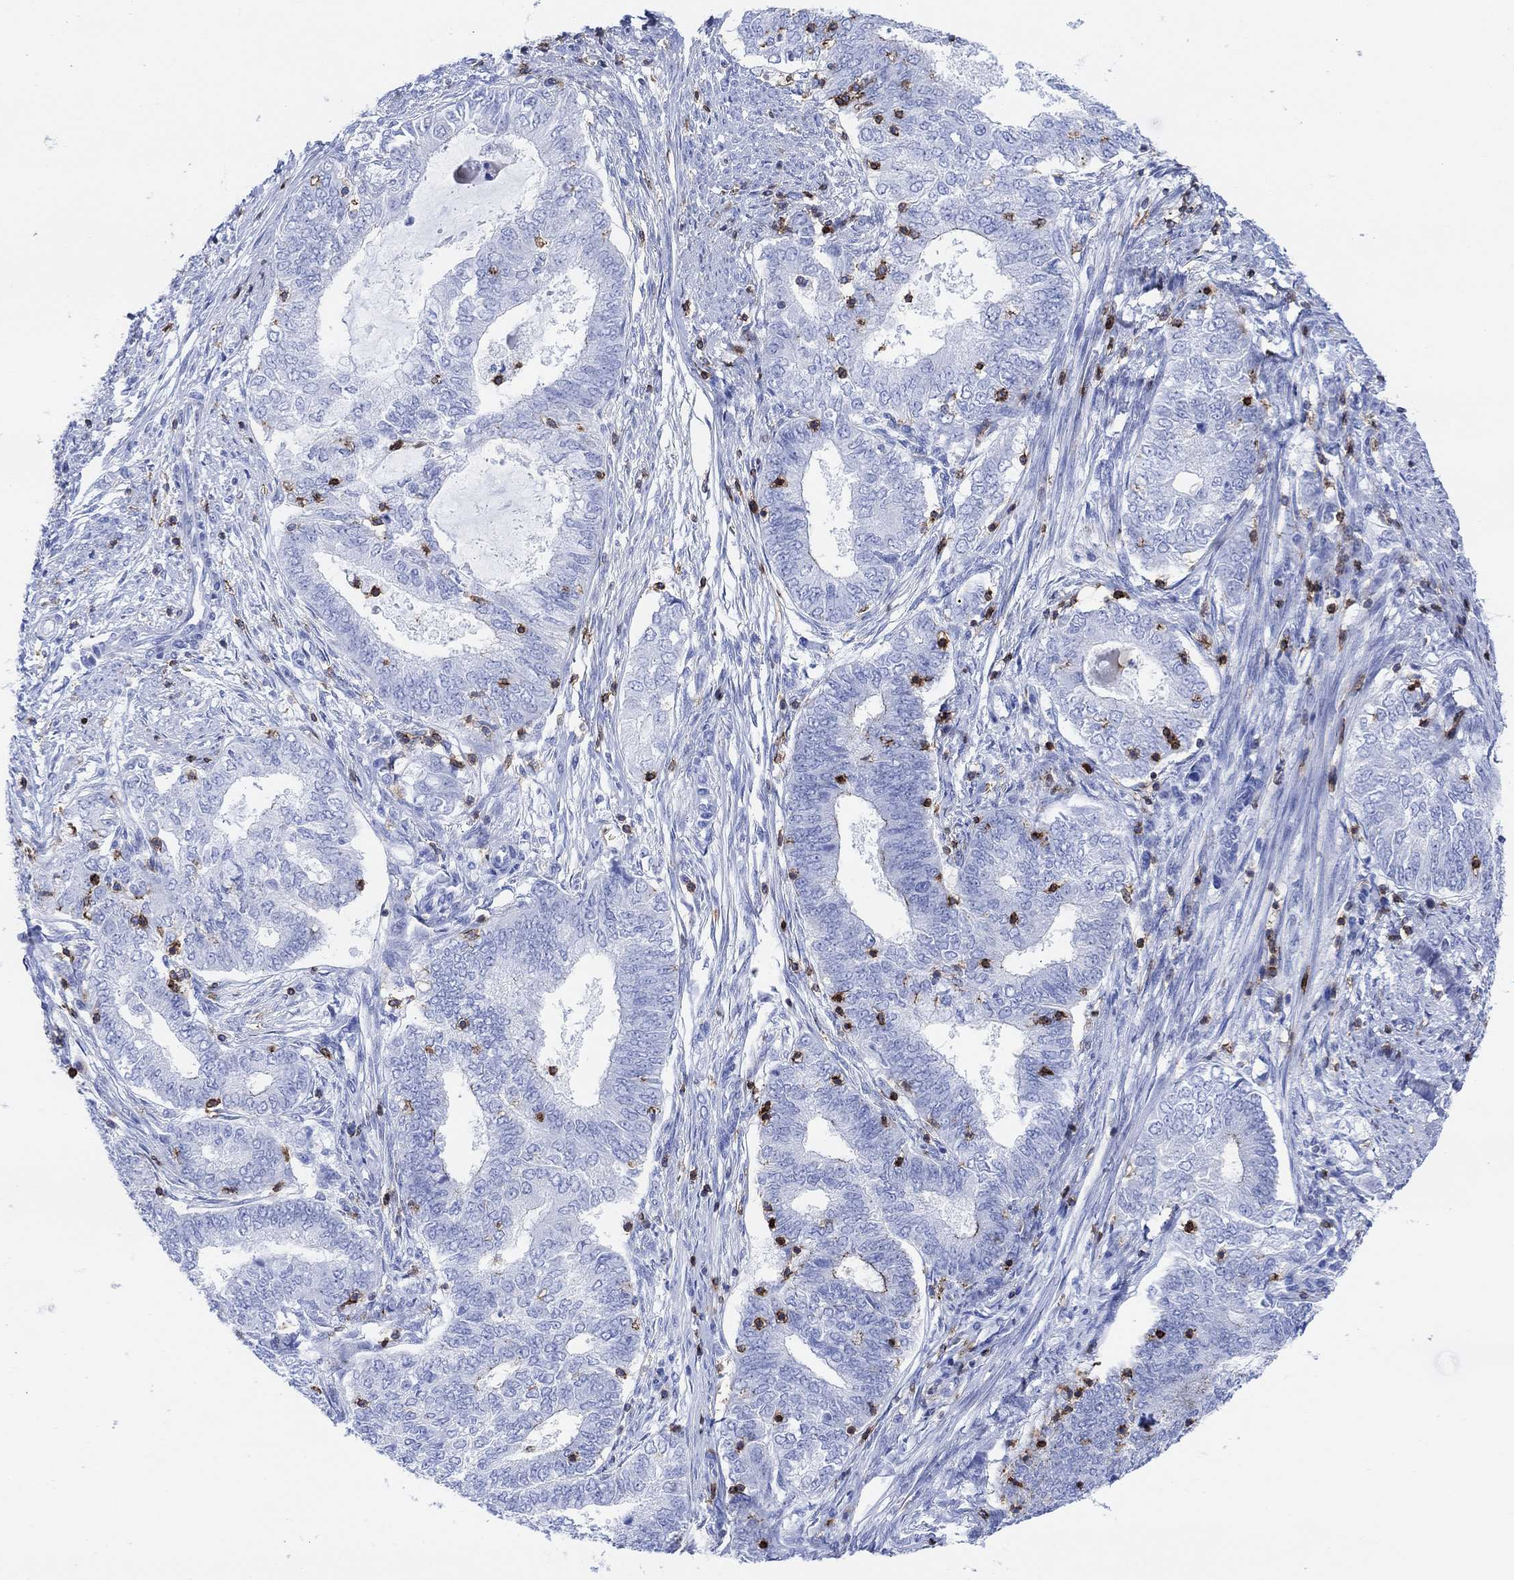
{"staining": {"intensity": "moderate", "quantity": "<25%", "location": "cytoplasmic/membranous"}, "tissue": "endometrial cancer", "cell_type": "Tumor cells", "image_type": "cancer", "snomed": [{"axis": "morphology", "description": "Adenocarcinoma, NOS"}, {"axis": "topography", "description": "Endometrium"}], "caption": "High-power microscopy captured an immunohistochemistry histopathology image of endometrial cancer, revealing moderate cytoplasmic/membranous staining in about <25% of tumor cells. (Brightfield microscopy of DAB IHC at high magnification).", "gene": "GPR65", "patient": {"sex": "female", "age": 62}}